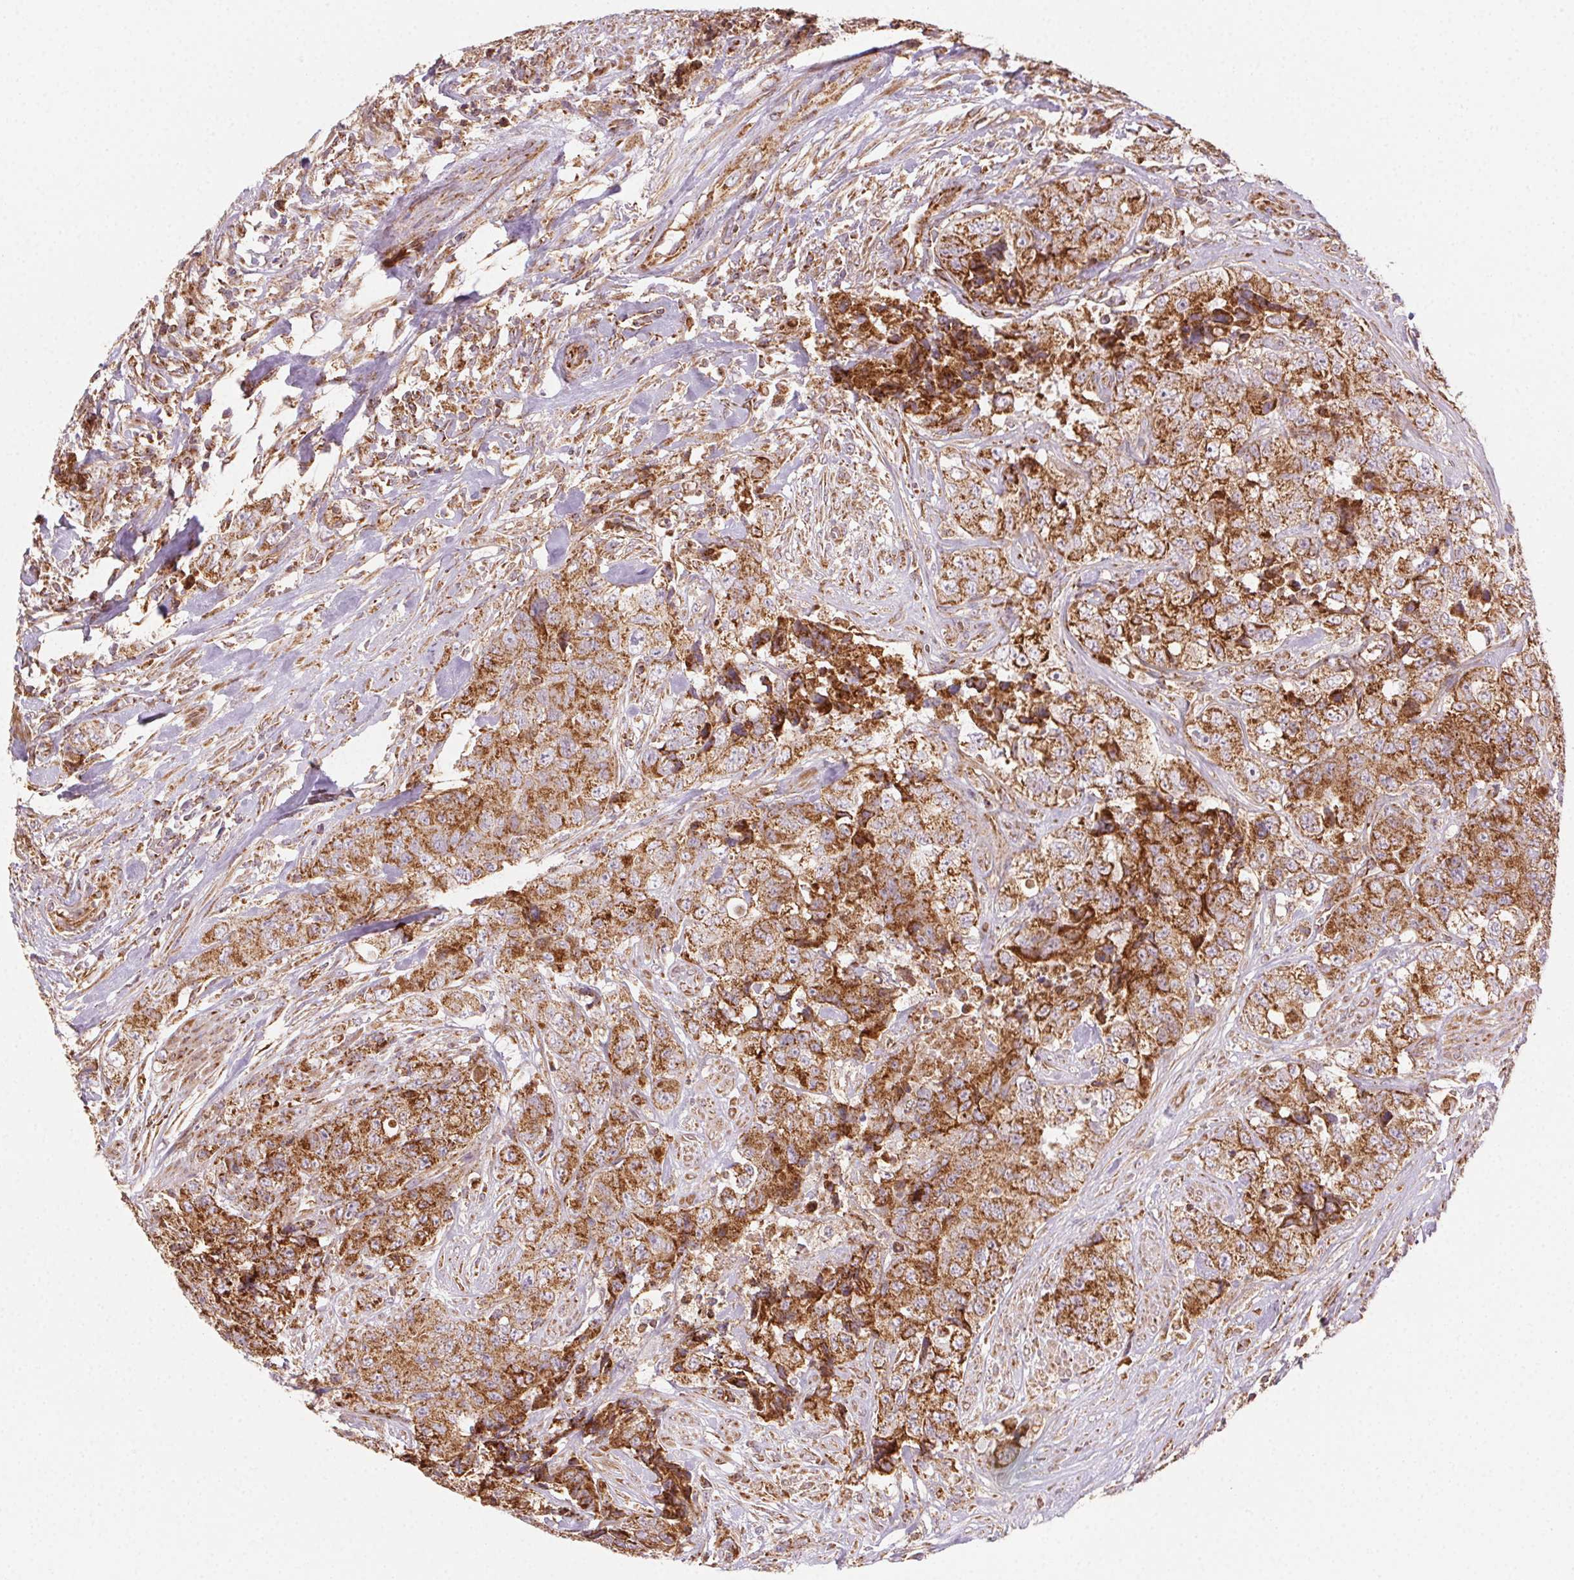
{"staining": {"intensity": "strong", "quantity": ">75%", "location": "cytoplasmic/membranous"}, "tissue": "urothelial cancer", "cell_type": "Tumor cells", "image_type": "cancer", "snomed": [{"axis": "morphology", "description": "Urothelial carcinoma, High grade"}, {"axis": "topography", "description": "Urinary bladder"}], "caption": "This histopathology image exhibits urothelial cancer stained with immunohistochemistry (IHC) to label a protein in brown. The cytoplasmic/membranous of tumor cells show strong positivity for the protein. Nuclei are counter-stained blue.", "gene": "CLPB", "patient": {"sex": "female", "age": 78}}